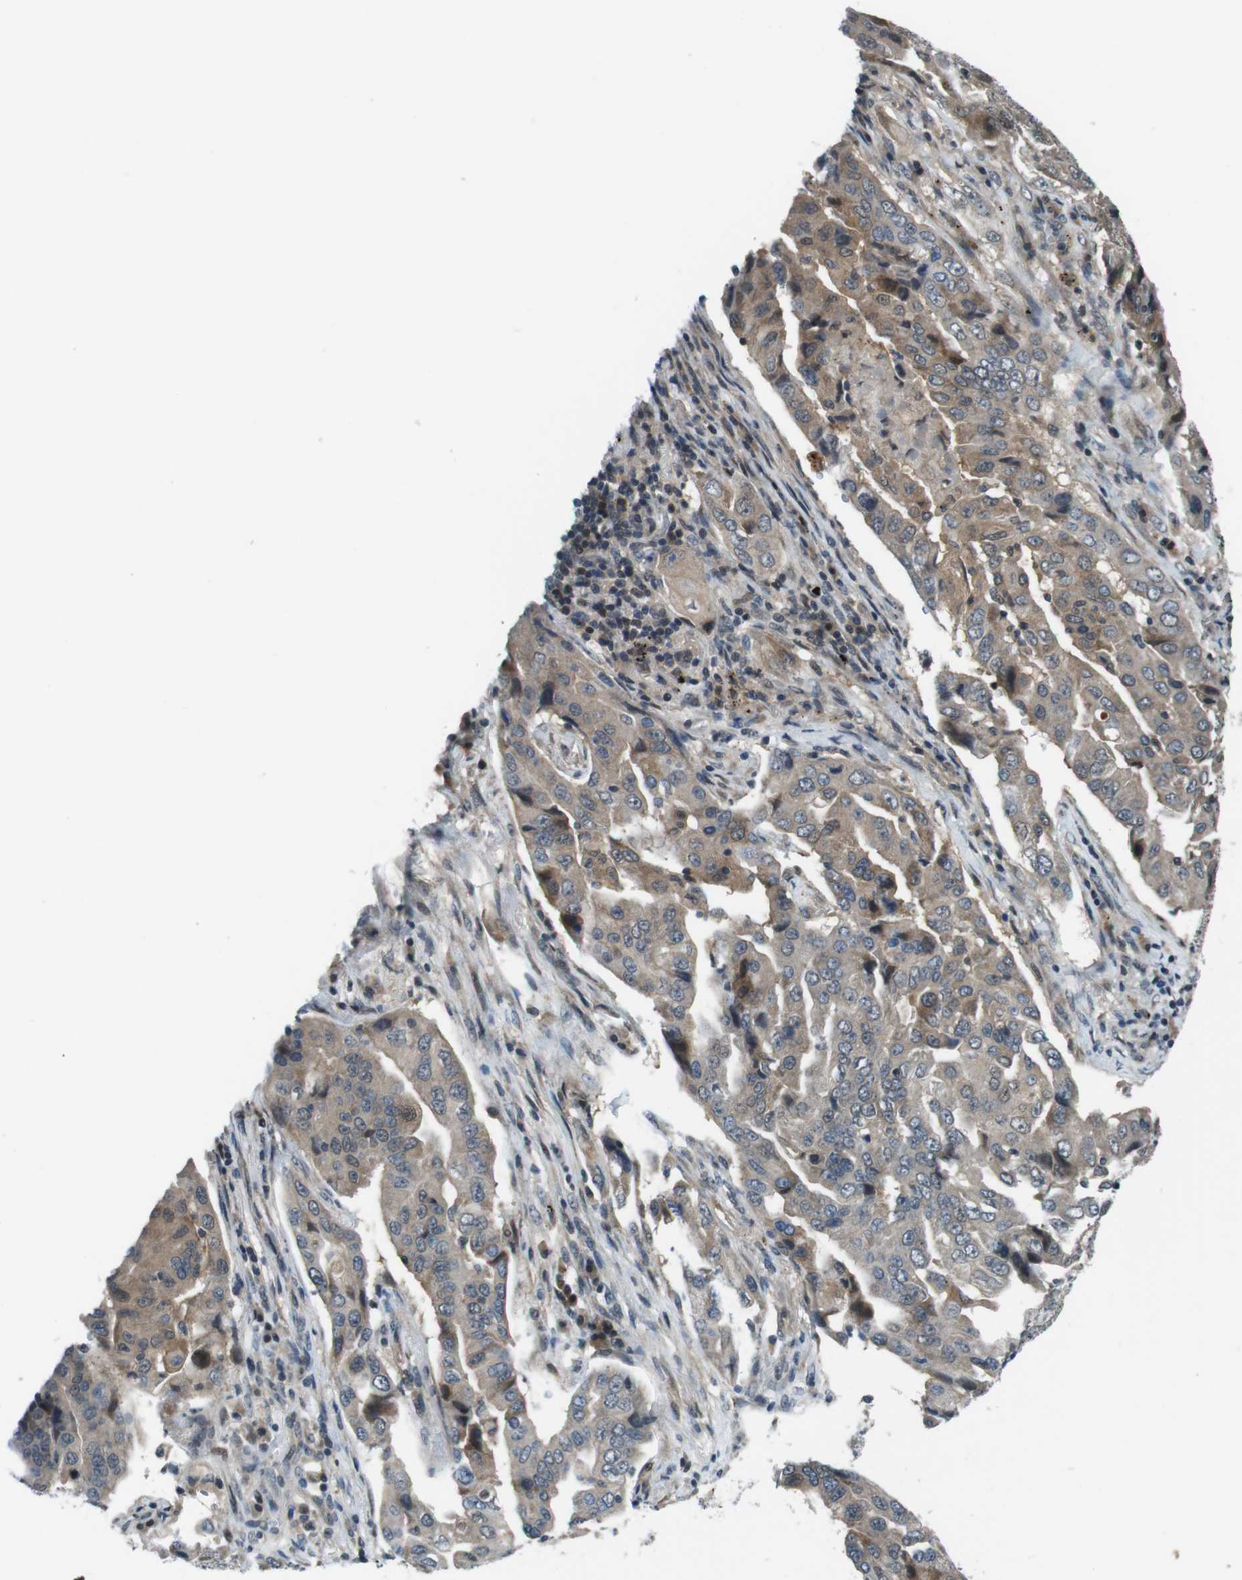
{"staining": {"intensity": "moderate", "quantity": "25%-75%", "location": "cytoplasmic/membranous"}, "tissue": "lung cancer", "cell_type": "Tumor cells", "image_type": "cancer", "snomed": [{"axis": "morphology", "description": "Adenocarcinoma, NOS"}, {"axis": "topography", "description": "Lung"}], "caption": "The histopathology image reveals staining of adenocarcinoma (lung), revealing moderate cytoplasmic/membranous protein expression (brown color) within tumor cells.", "gene": "LRP5", "patient": {"sex": "female", "age": 65}}